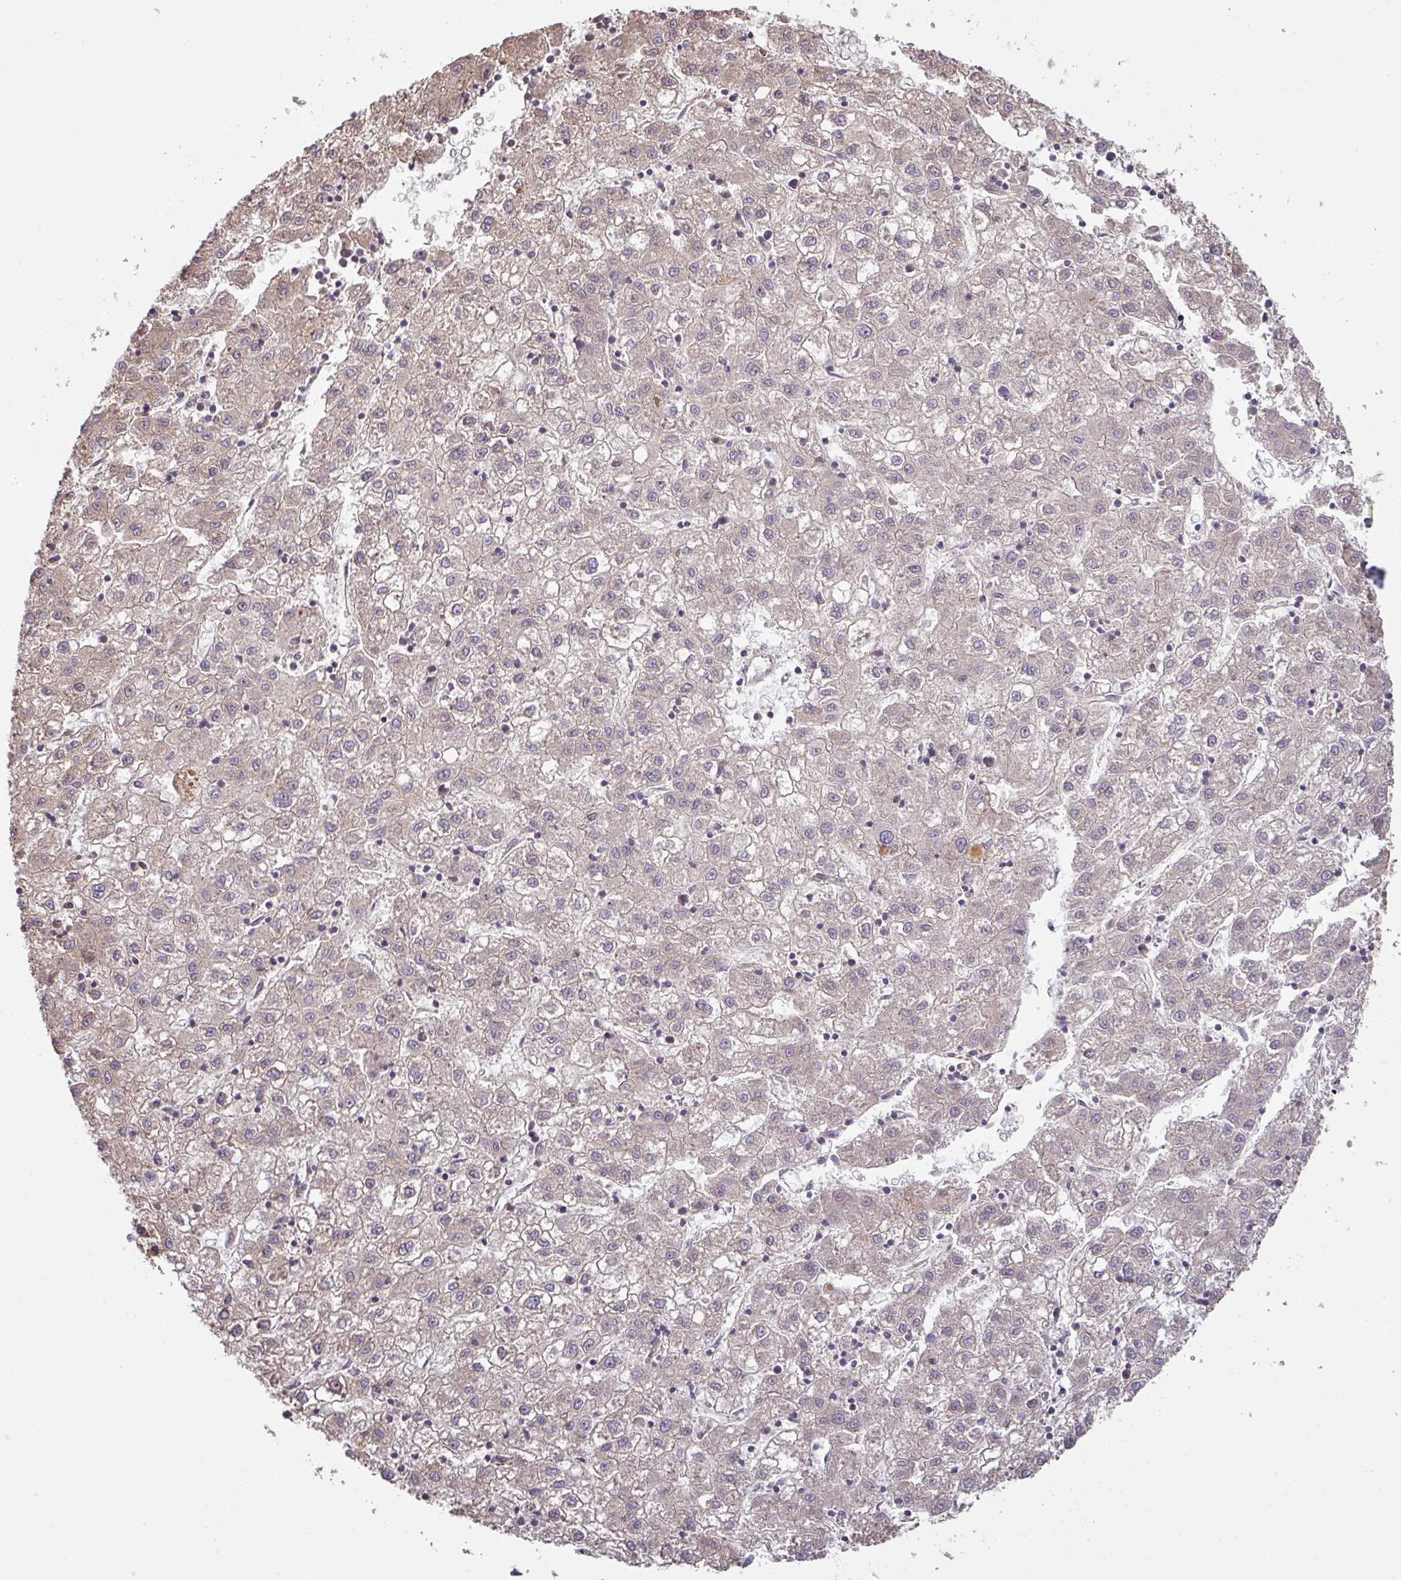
{"staining": {"intensity": "weak", "quantity": "<25%", "location": "cytoplasmic/membranous"}, "tissue": "liver cancer", "cell_type": "Tumor cells", "image_type": "cancer", "snomed": [{"axis": "morphology", "description": "Carcinoma, Hepatocellular, NOS"}, {"axis": "topography", "description": "Liver"}], "caption": "This histopathology image is of hepatocellular carcinoma (liver) stained with IHC to label a protein in brown with the nuclei are counter-stained blue. There is no positivity in tumor cells.", "gene": "VENTX", "patient": {"sex": "male", "age": 72}}